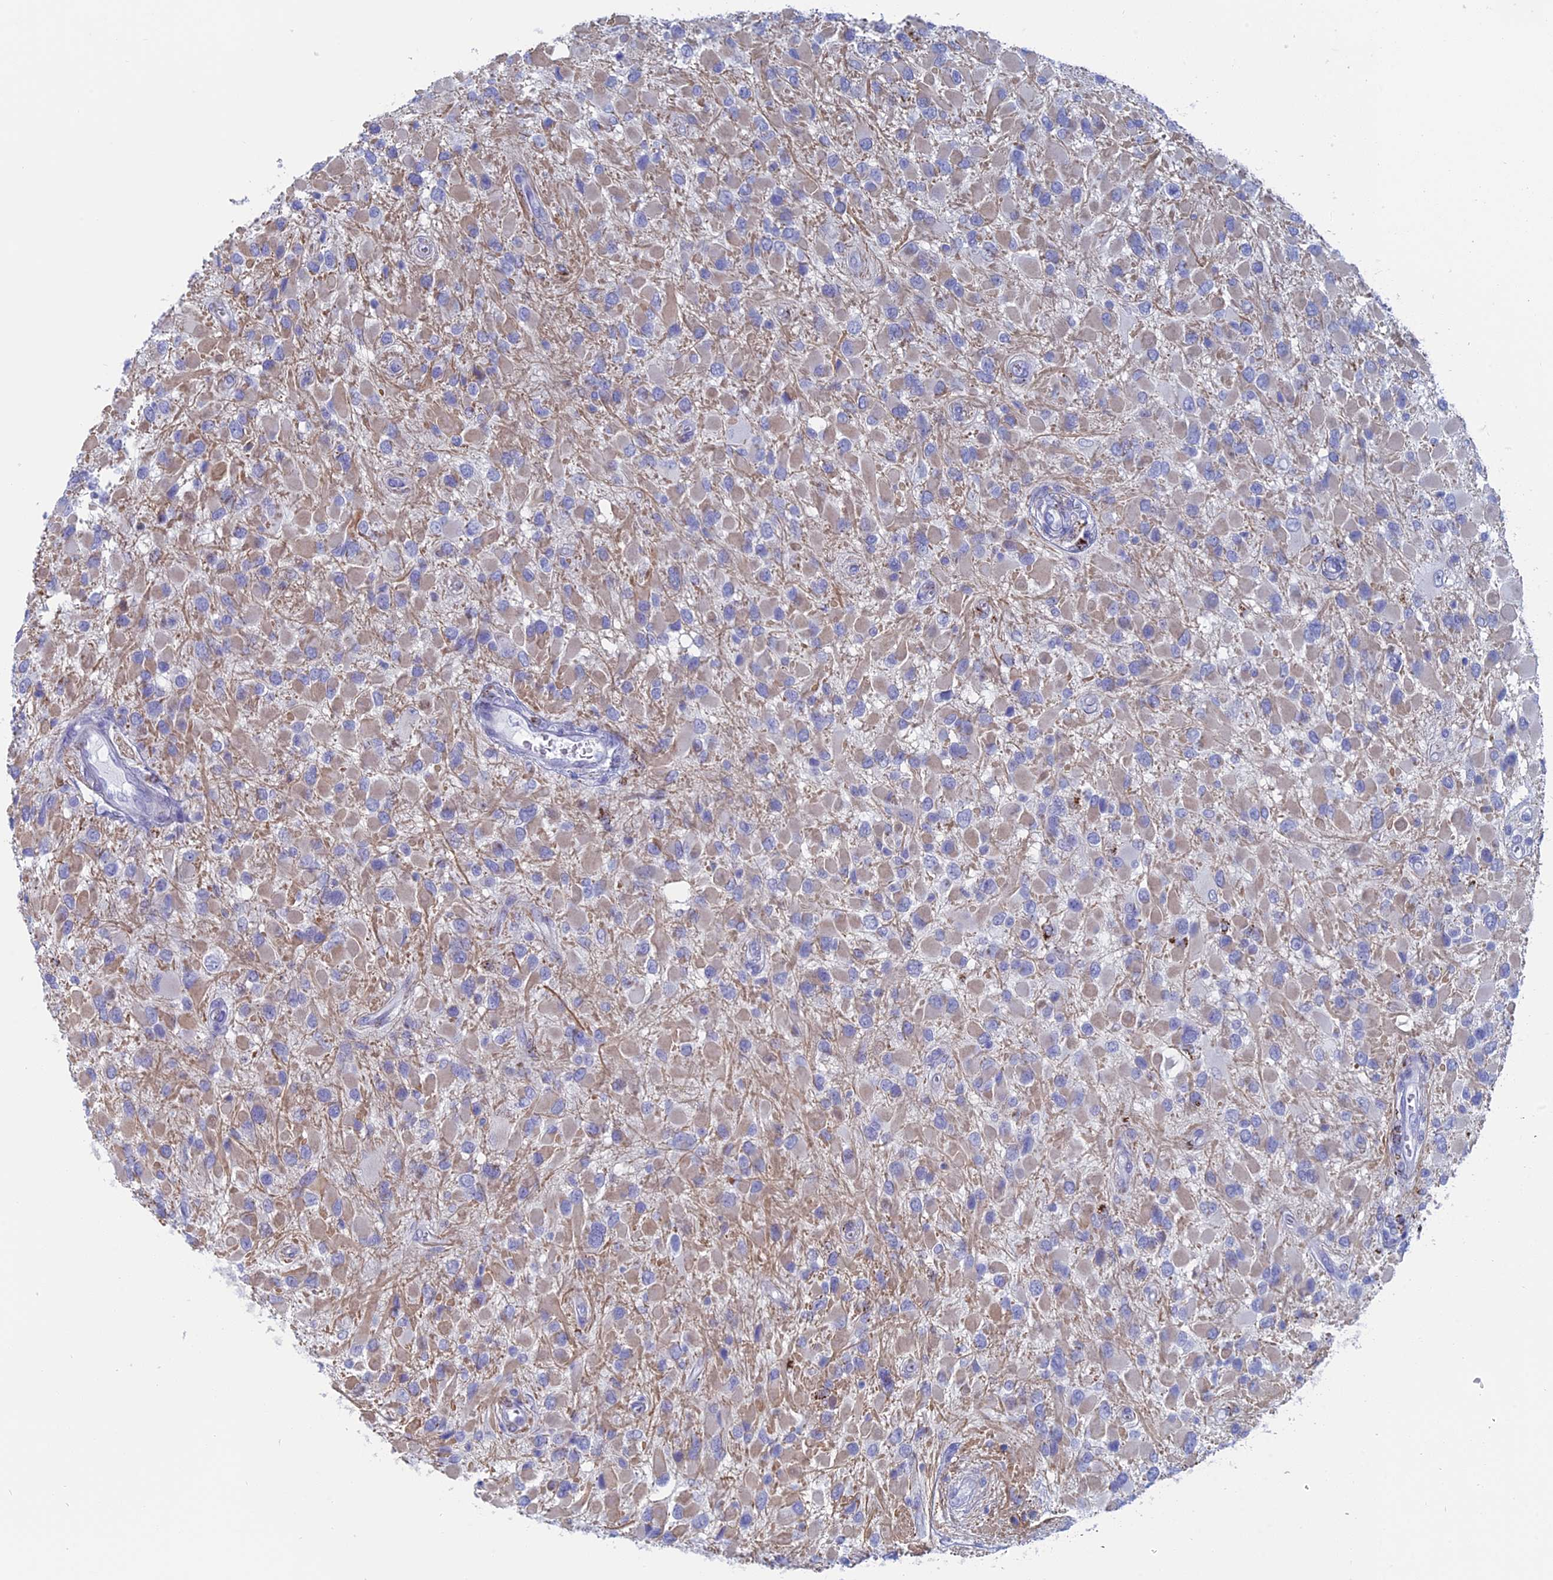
{"staining": {"intensity": "weak", "quantity": "25%-75%", "location": "cytoplasmic/membranous"}, "tissue": "glioma", "cell_type": "Tumor cells", "image_type": "cancer", "snomed": [{"axis": "morphology", "description": "Glioma, malignant, High grade"}, {"axis": "topography", "description": "Brain"}], "caption": "Protein analysis of malignant glioma (high-grade) tissue shows weak cytoplasmic/membranous expression in approximately 25%-75% of tumor cells.", "gene": "ALMS1", "patient": {"sex": "male", "age": 53}}